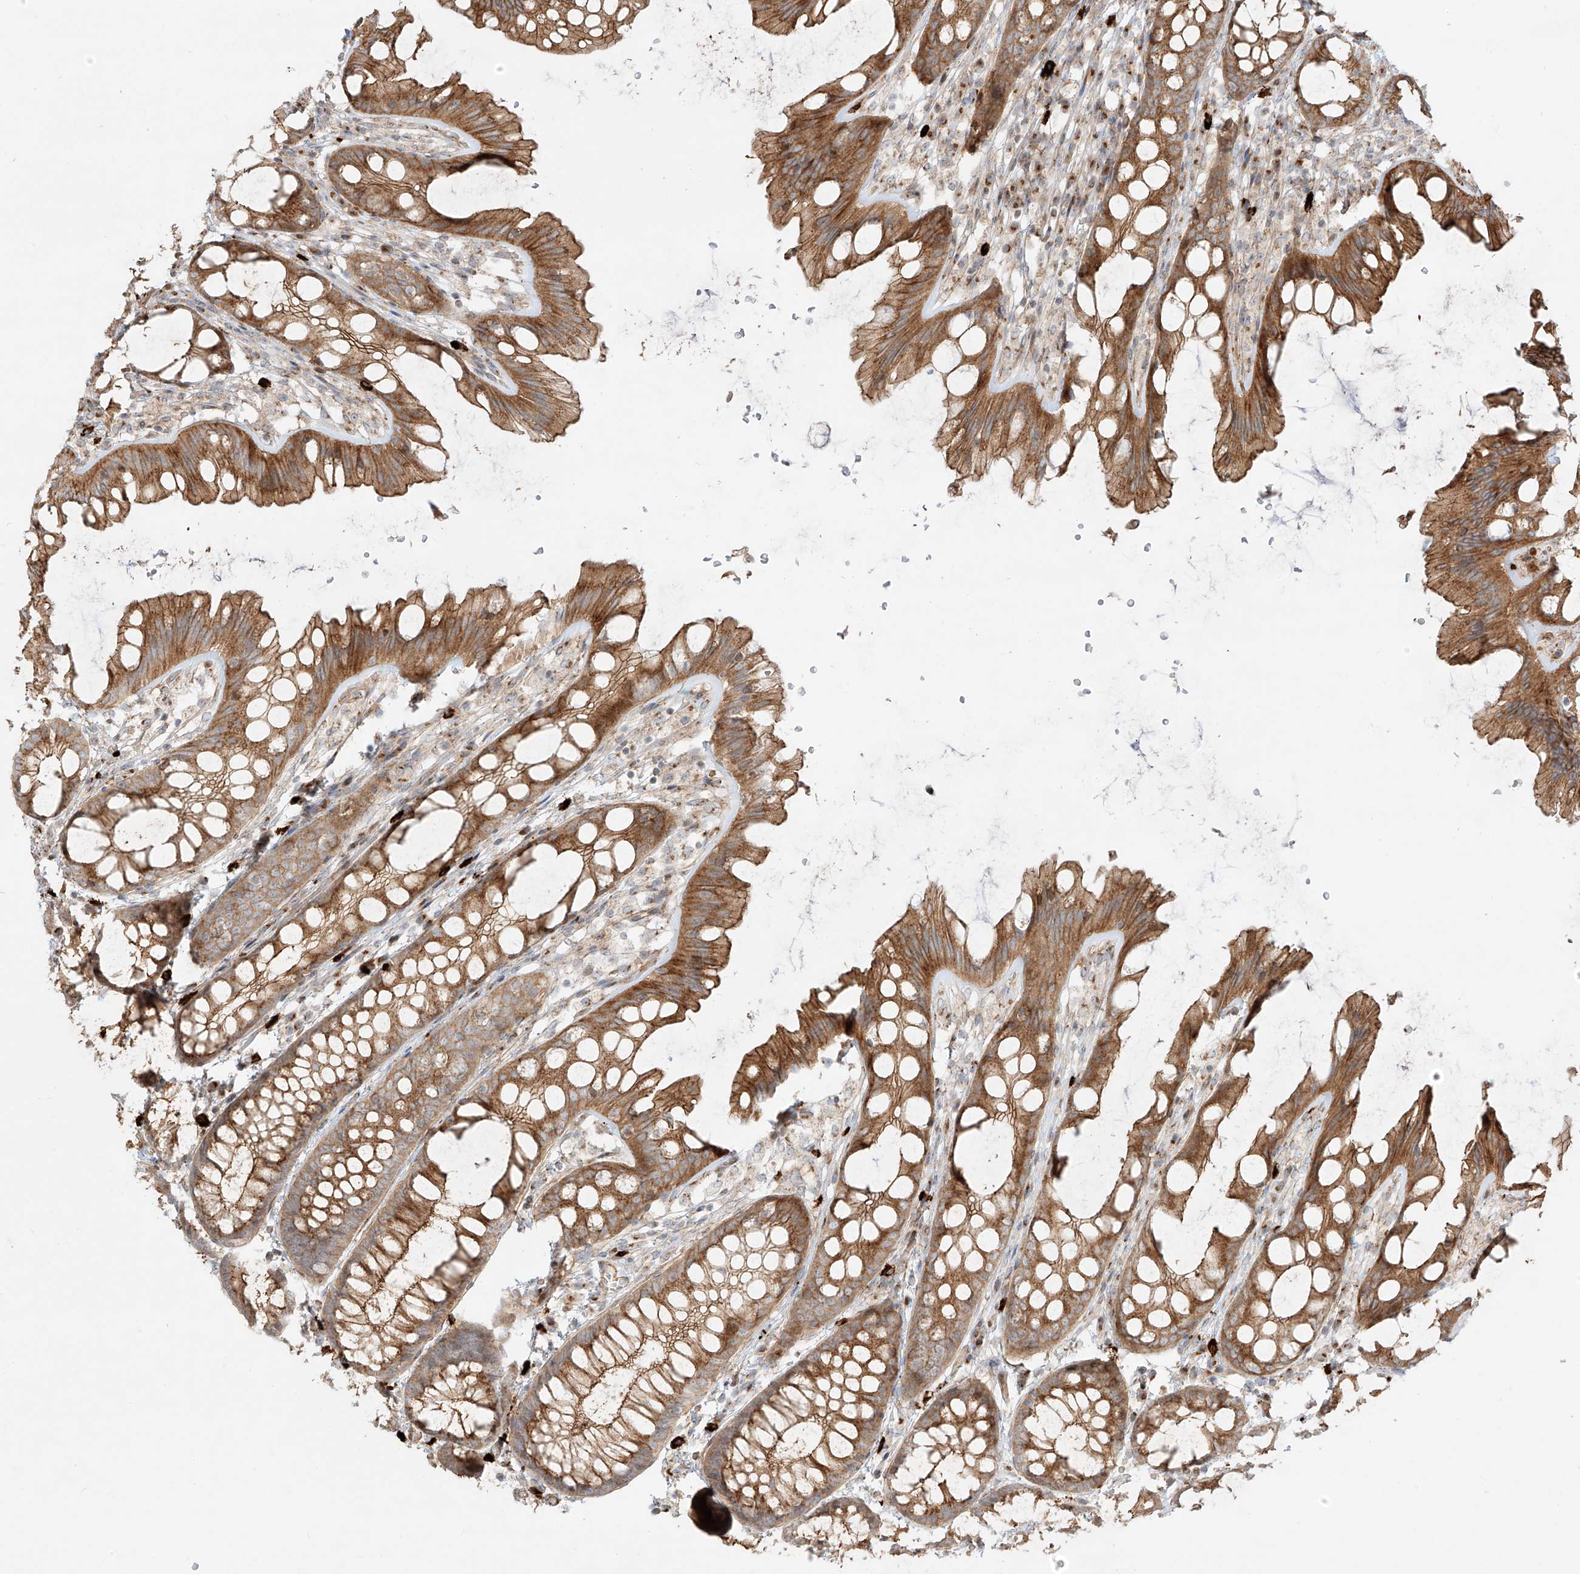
{"staining": {"intensity": "moderate", "quantity": ">75%", "location": "cytoplasmic/membranous"}, "tissue": "colon", "cell_type": "Endothelial cells", "image_type": "normal", "snomed": [{"axis": "morphology", "description": "Normal tissue, NOS"}, {"axis": "topography", "description": "Colon"}], "caption": "Immunohistochemical staining of normal human colon shows >75% levels of moderate cytoplasmic/membranous protein positivity in approximately >75% of endothelial cells.", "gene": "ZNF287", "patient": {"sex": "male", "age": 47}}